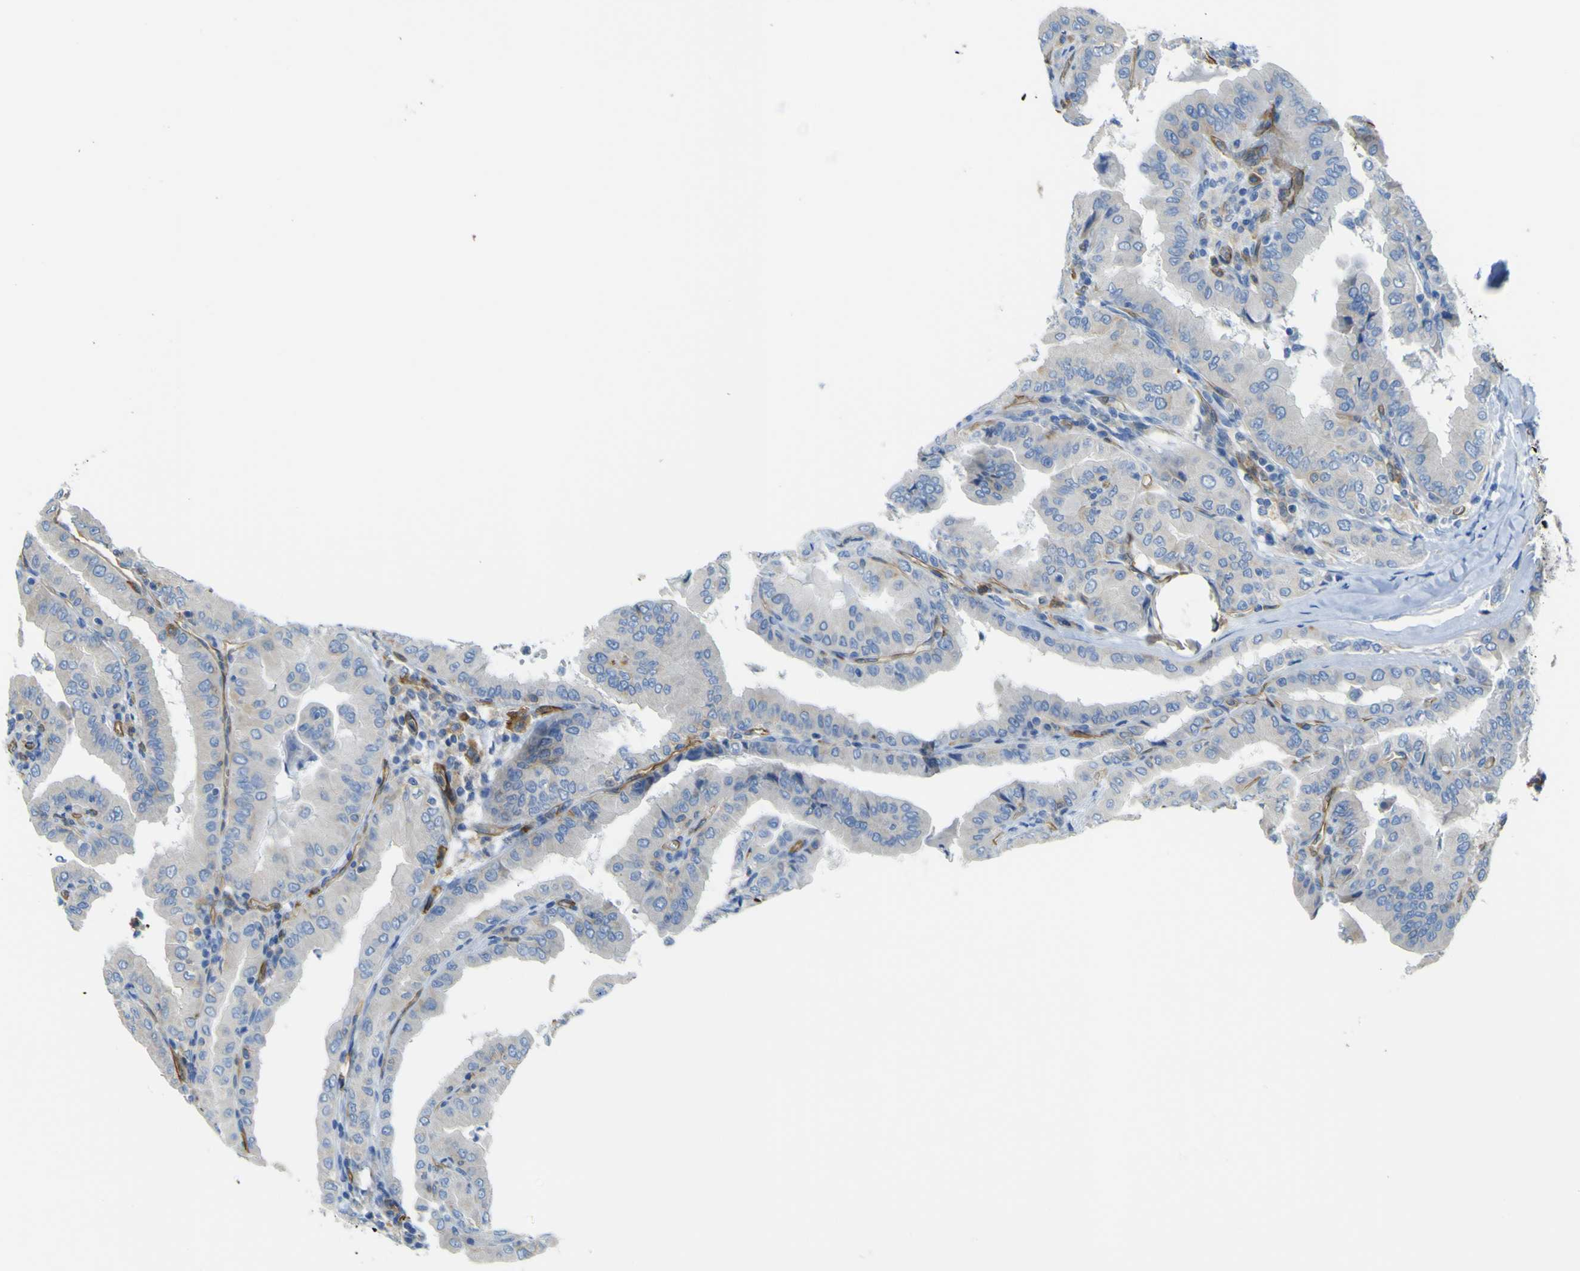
{"staining": {"intensity": "negative", "quantity": "none", "location": "none"}, "tissue": "thyroid cancer", "cell_type": "Tumor cells", "image_type": "cancer", "snomed": [{"axis": "morphology", "description": "Papillary adenocarcinoma, NOS"}, {"axis": "topography", "description": "Thyroid gland"}], "caption": "Immunohistochemical staining of thyroid papillary adenocarcinoma displays no significant positivity in tumor cells.", "gene": "CD93", "patient": {"sex": "male", "age": 33}}